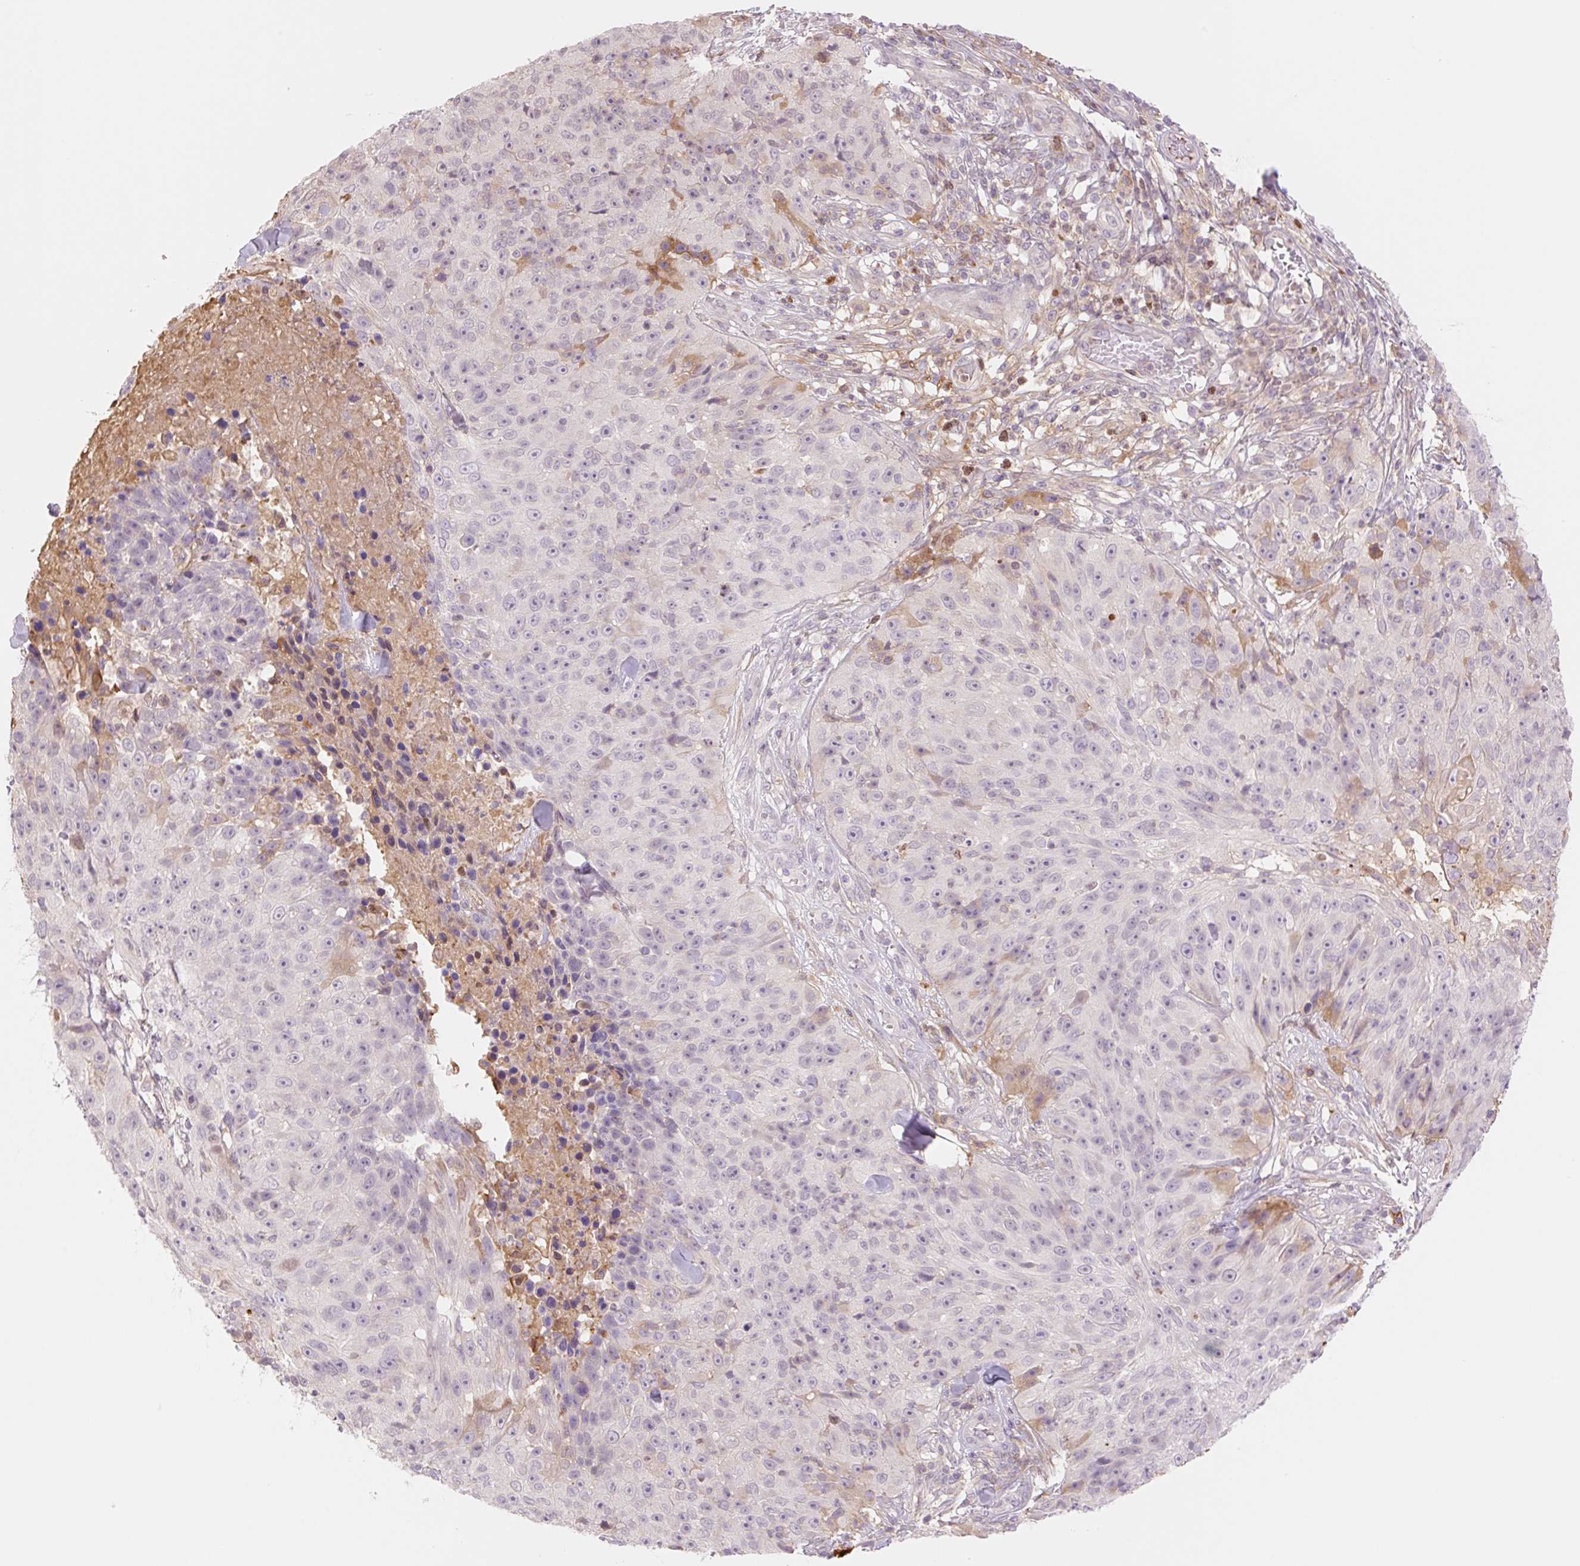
{"staining": {"intensity": "negative", "quantity": "none", "location": "none"}, "tissue": "skin cancer", "cell_type": "Tumor cells", "image_type": "cancer", "snomed": [{"axis": "morphology", "description": "Squamous cell carcinoma, NOS"}, {"axis": "topography", "description": "Skin"}], "caption": "The micrograph shows no significant expression in tumor cells of skin cancer (squamous cell carcinoma).", "gene": "HEBP1", "patient": {"sex": "female", "age": 87}}